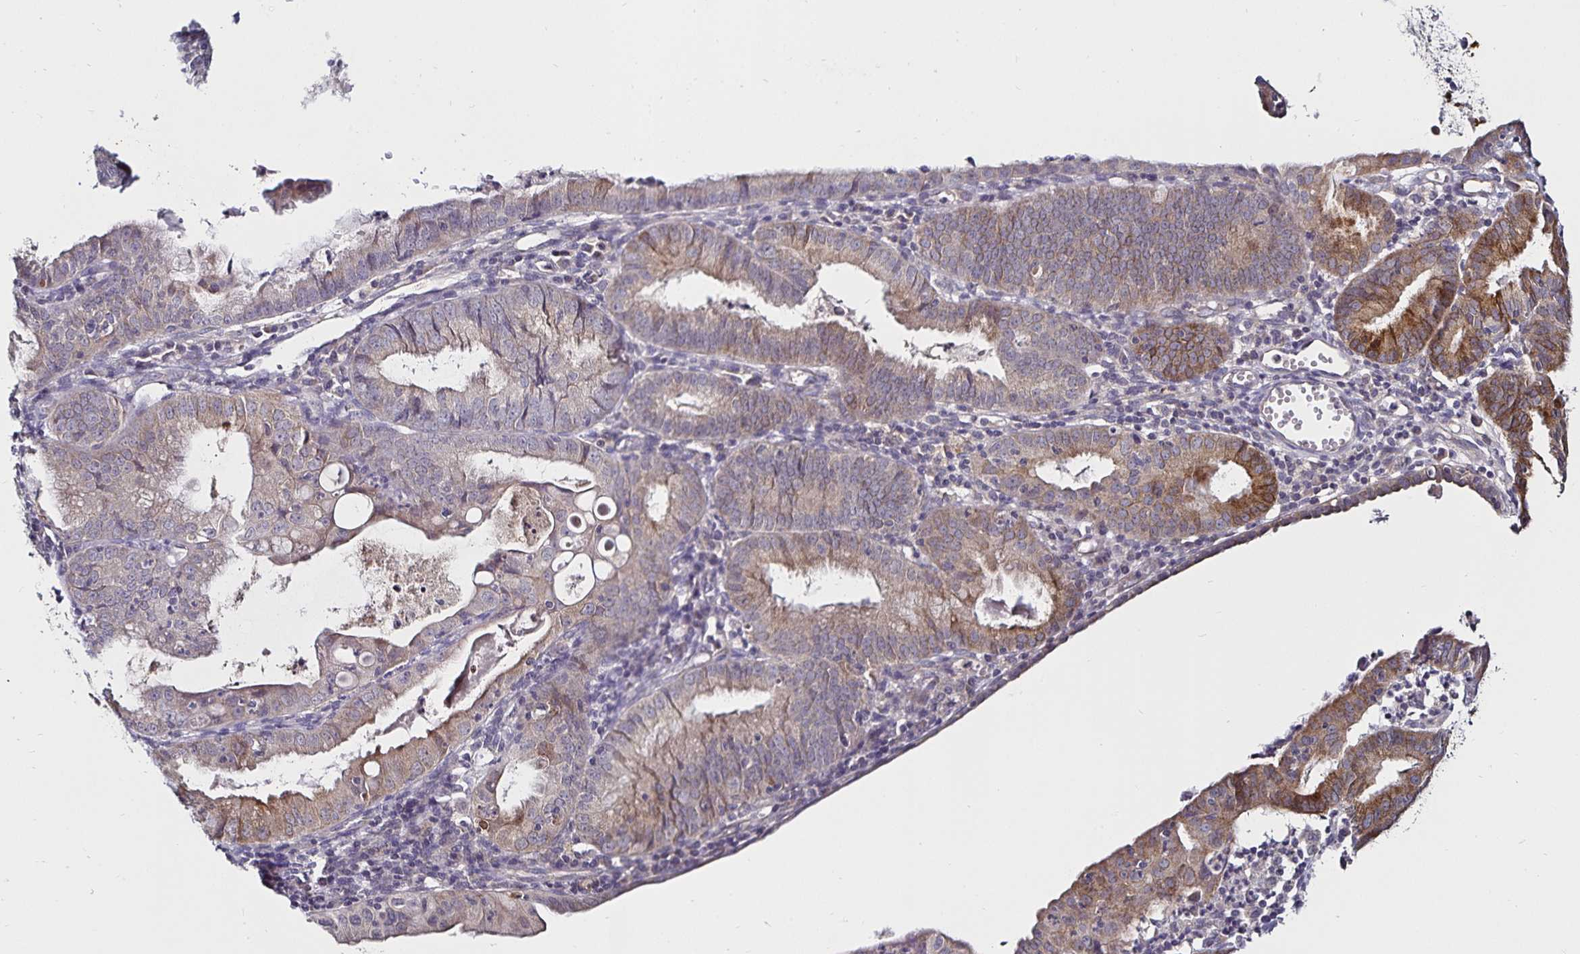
{"staining": {"intensity": "moderate", "quantity": "<25%", "location": "cytoplasmic/membranous"}, "tissue": "endometrial cancer", "cell_type": "Tumor cells", "image_type": "cancer", "snomed": [{"axis": "morphology", "description": "Adenocarcinoma, NOS"}, {"axis": "topography", "description": "Endometrium"}], "caption": "This image exhibits immunohistochemistry staining of human endometrial cancer, with low moderate cytoplasmic/membranous staining in approximately <25% of tumor cells.", "gene": "ACSL5", "patient": {"sex": "female", "age": 60}}